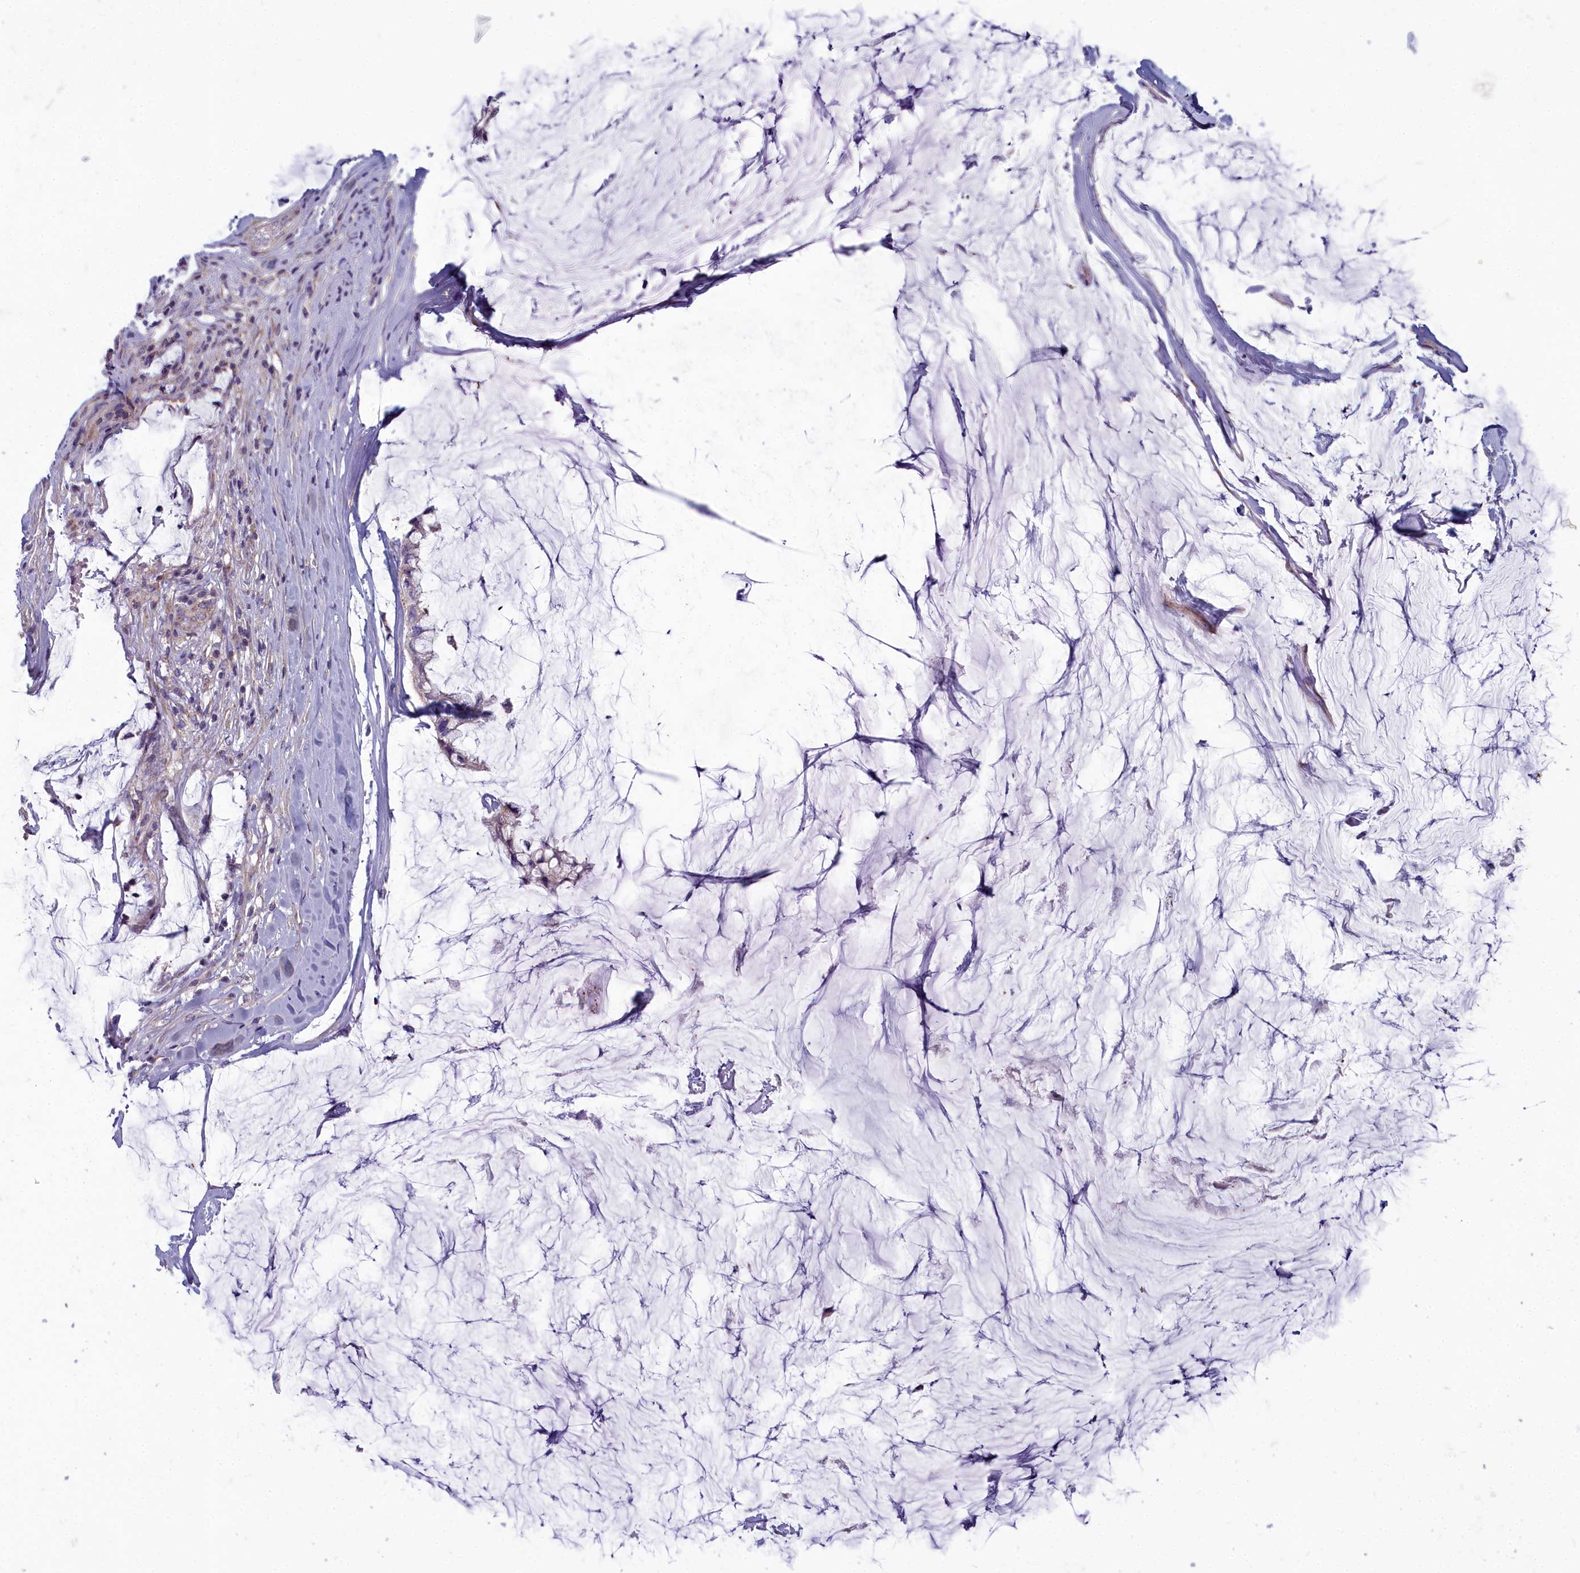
{"staining": {"intensity": "negative", "quantity": "none", "location": "none"}, "tissue": "ovarian cancer", "cell_type": "Tumor cells", "image_type": "cancer", "snomed": [{"axis": "morphology", "description": "Cystadenocarcinoma, mucinous, NOS"}, {"axis": "topography", "description": "Ovary"}], "caption": "DAB (3,3'-diaminobenzidine) immunohistochemical staining of ovarian mucinous cystadenocarcinoma reveals no significant staining in tumor cells.", "gene": "INSYN2A", "patient": {"sex": "female", "age": 39}}